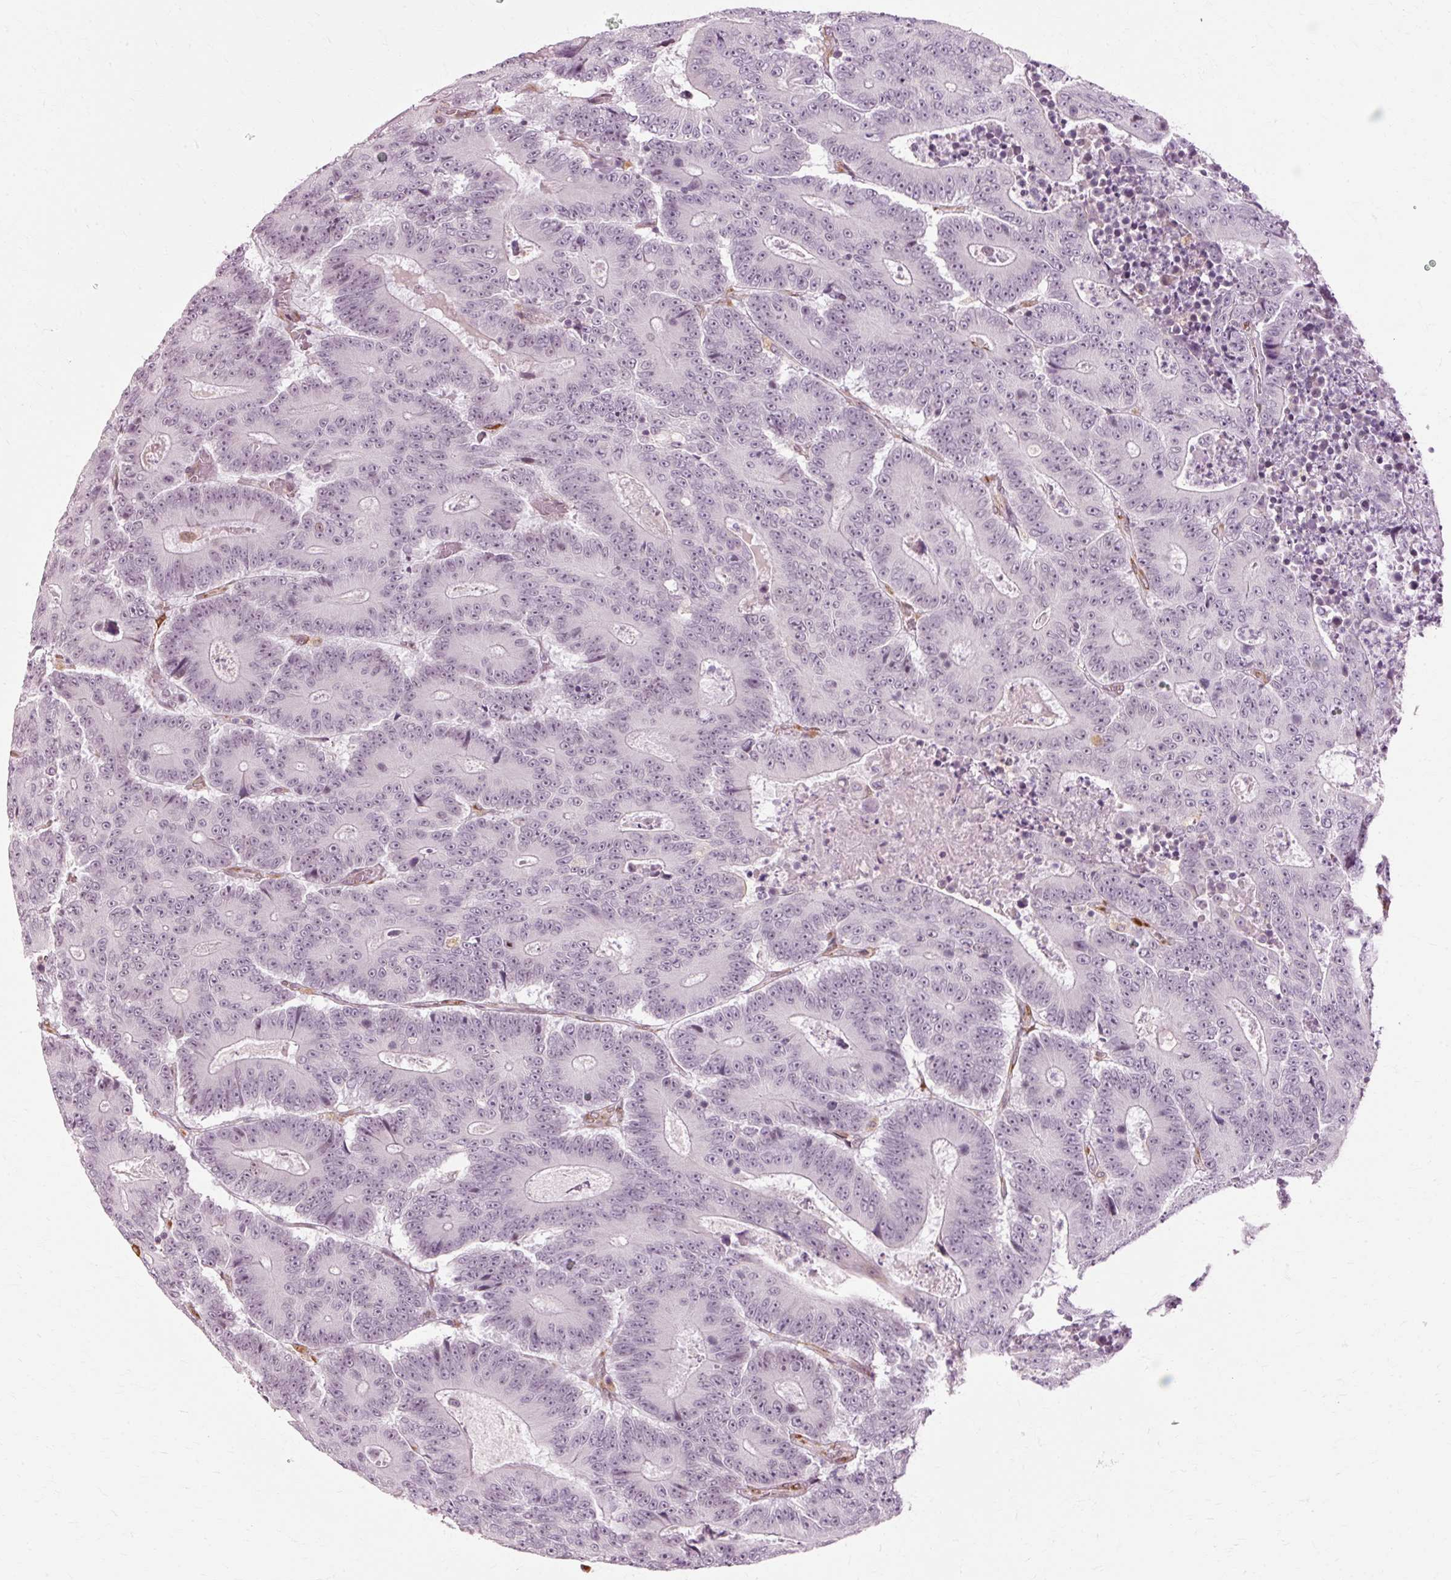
{"staining": {"intensity": "negative", "quantity": "none", "location": "none"}, "tissue": "colorectal cancer", "cell_type": "Tumor cells", "image_type": "cancer", "snomed": [{"axis": "morphology", "description": "Adenocarcinoma, NOS"}, {"axis": "topography", "description": "Colon"}], "caption": "Micrograph shows no protein expression in tumor cells of colorectal cancer tissue.", "gene": "RGPD5", "patient": {"sex": "male", "age": 83}}